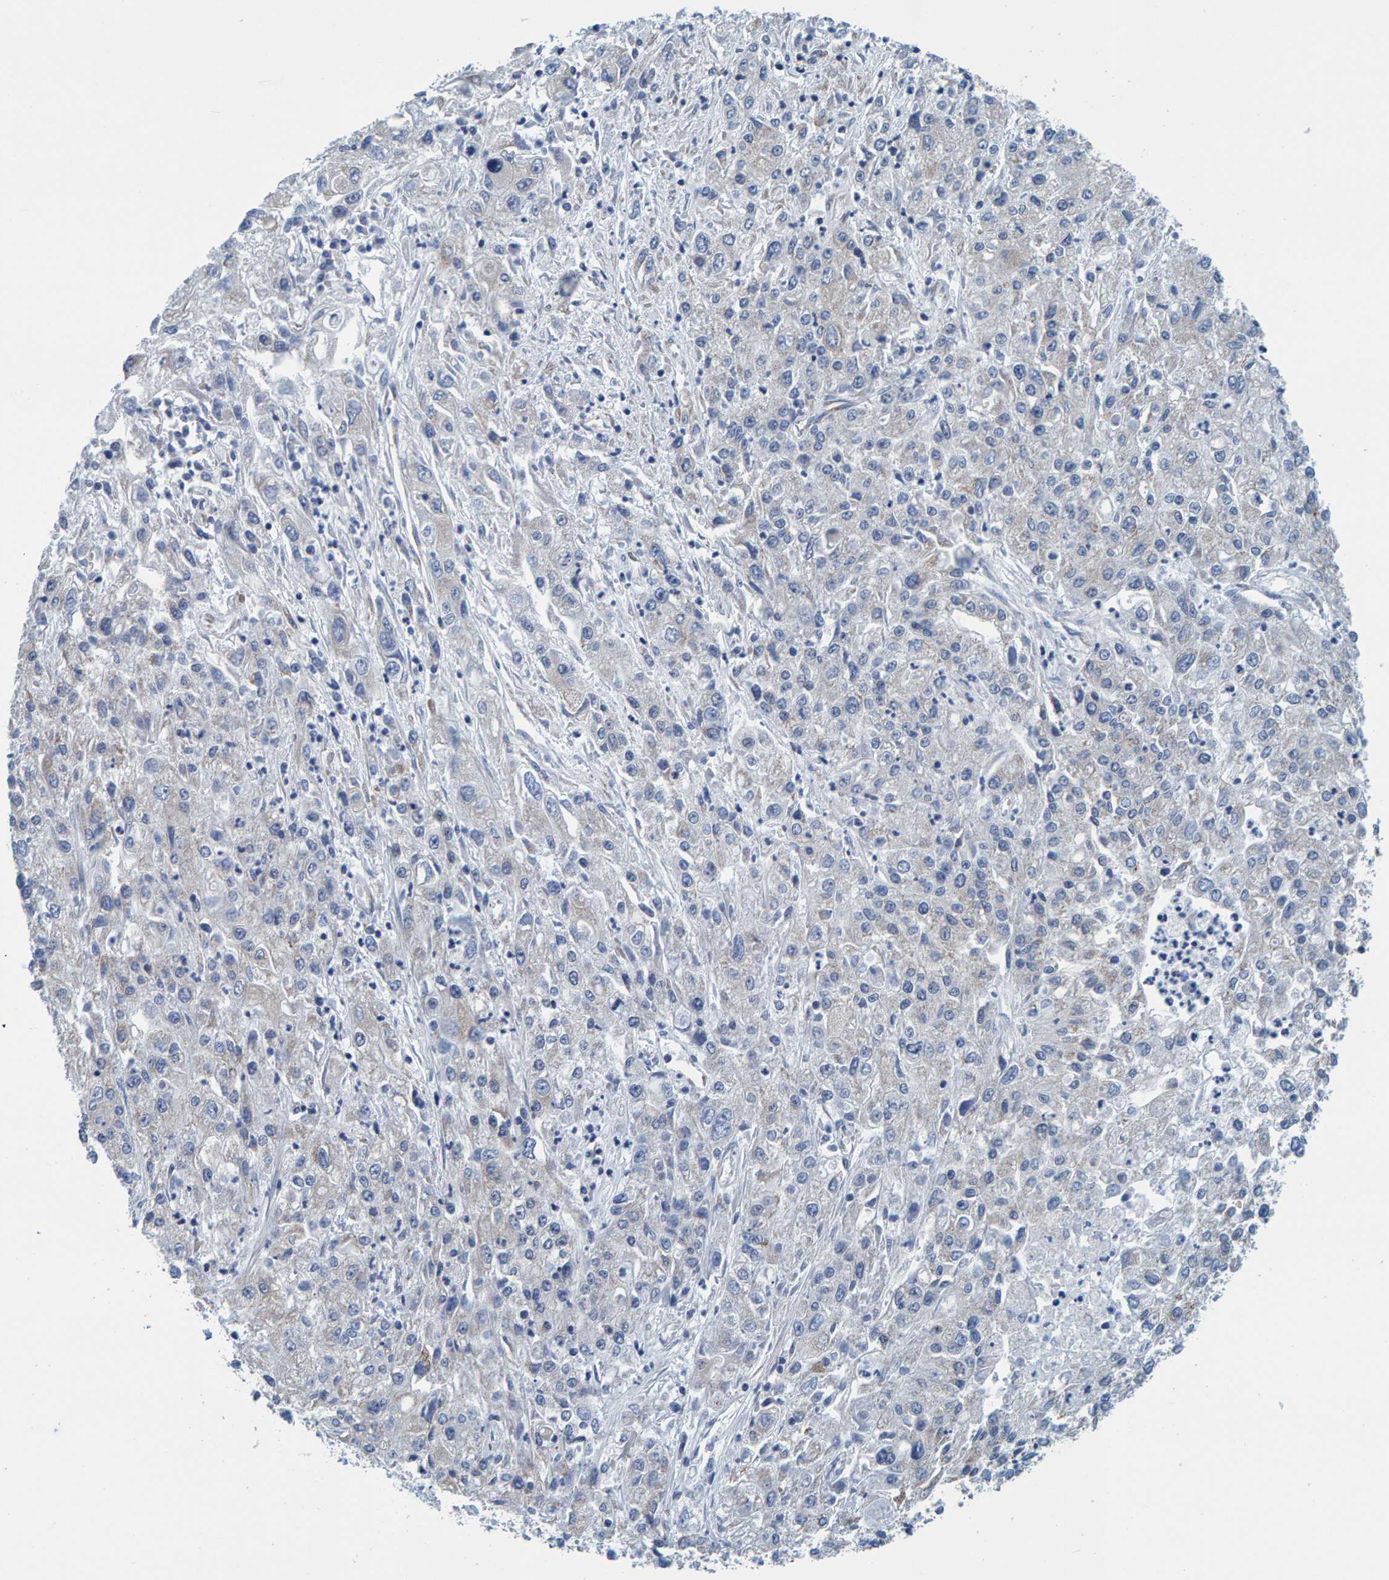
{"staining": {"intensity": "negative", "quantity": "none", "location": "none"}, "tissue": "endometrial cancer", "cell_type": "Tumor cells", "image_type": "cancer", "snomed": [{"axis": "morphology", "description": "Adenocarcinoma, NOS"}, {"axis": "topography", "description": "Endometrium"}], "caption": "A micrograph of human endometrial cancer (adenocarcinoma) is negative for staining in tumor cells.", "gene": "SCRN2", "patient": {"sex": "female", "age": 49}}